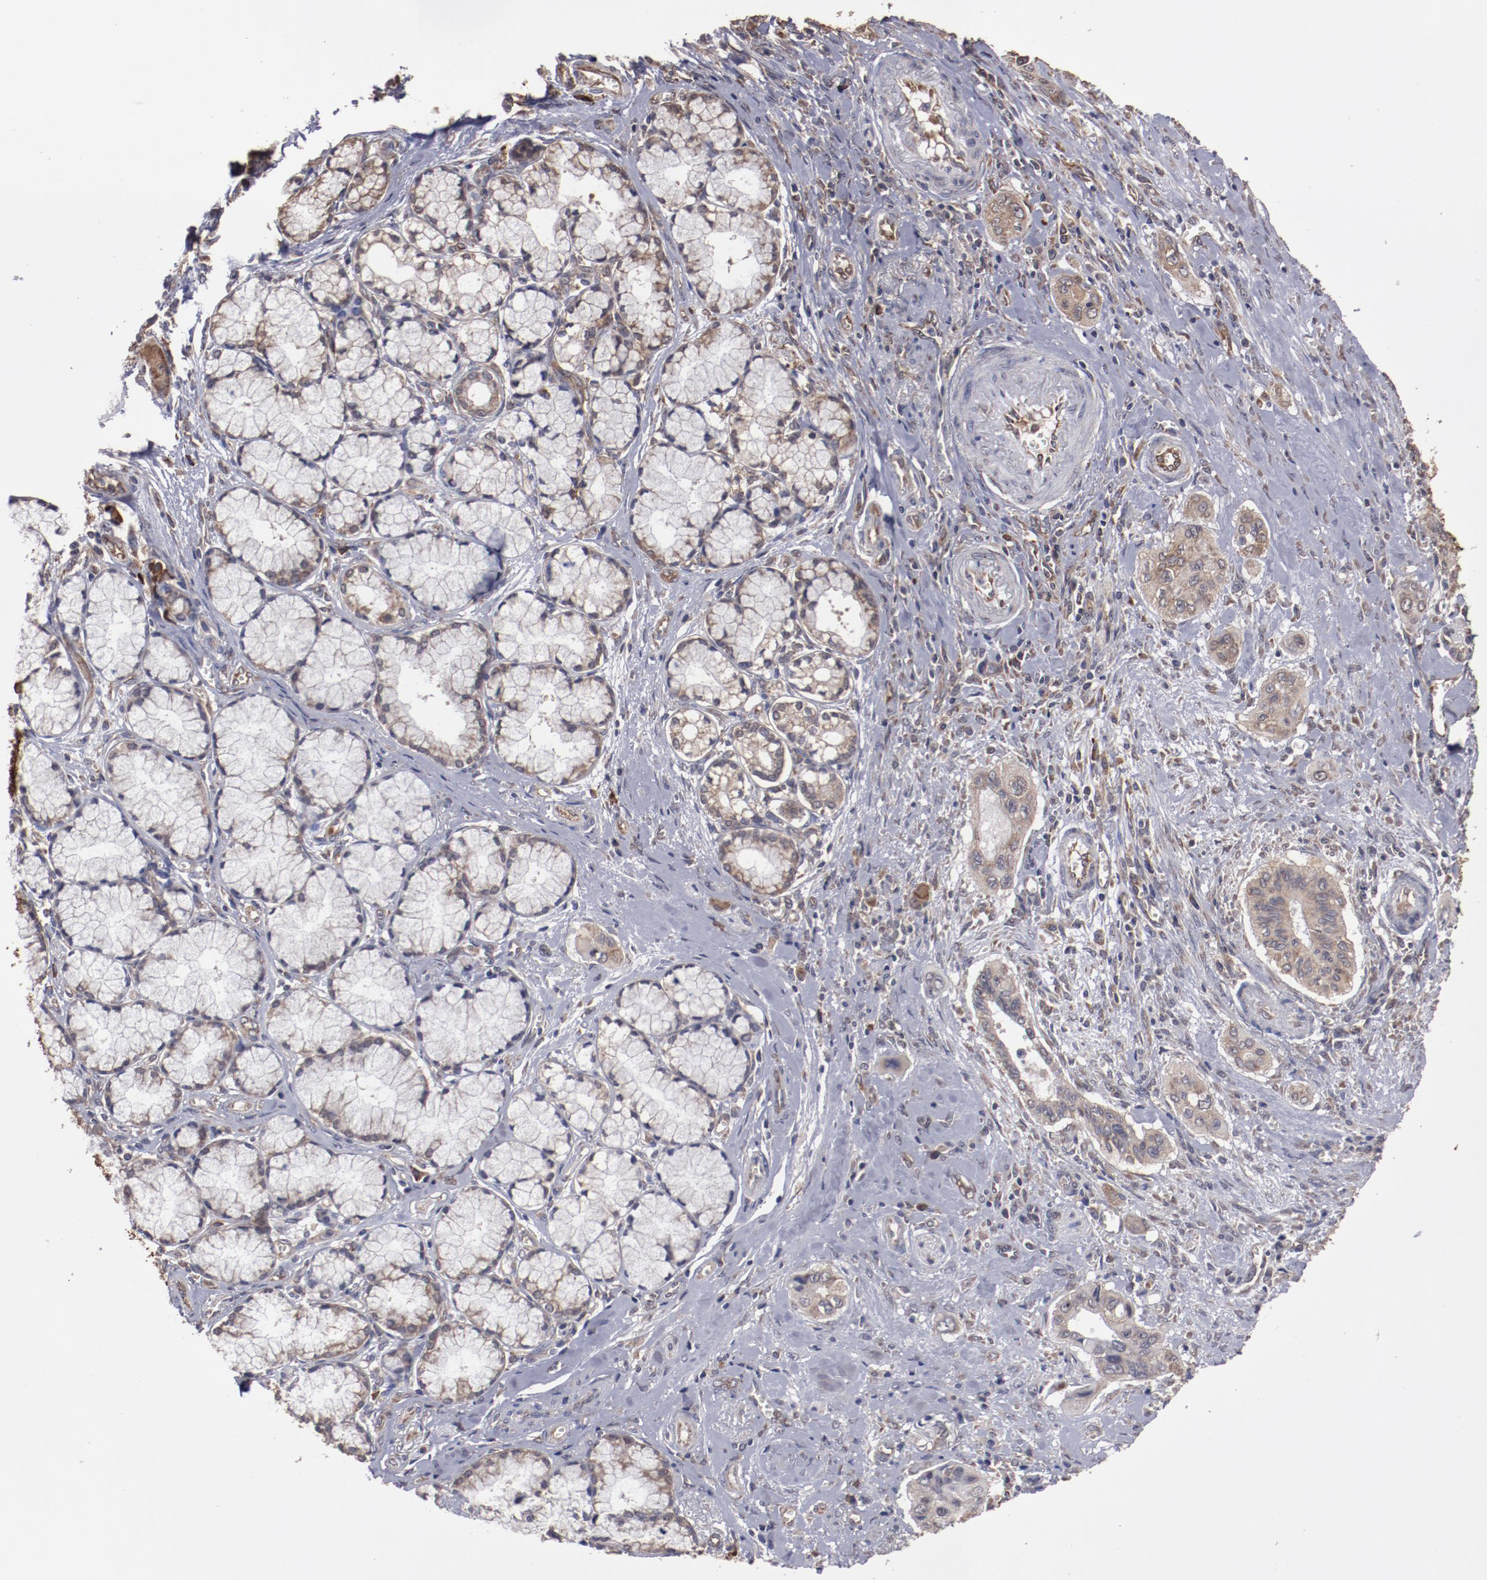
{"staining": {"intensity": "moderate", "quantity": ">75%", "location": "cytoplasmic/membranous"}, "tissue": "pancreatic cancer", "cell_type": "Tumor cells", "image_type": "cancer", "snomed": [{"axis": "morphology", "description": "Adenocarcinoma, NOS"}, {"axis": "topography", "description": "Pancreas"}], "caption": "Pancreatic cancer (adenocarcinoma) stained with a protein marker exhibits moderate staining in tumor cells.", "gene": "RPS4Y1", "patient": {"sex": "male", "age": 77}}